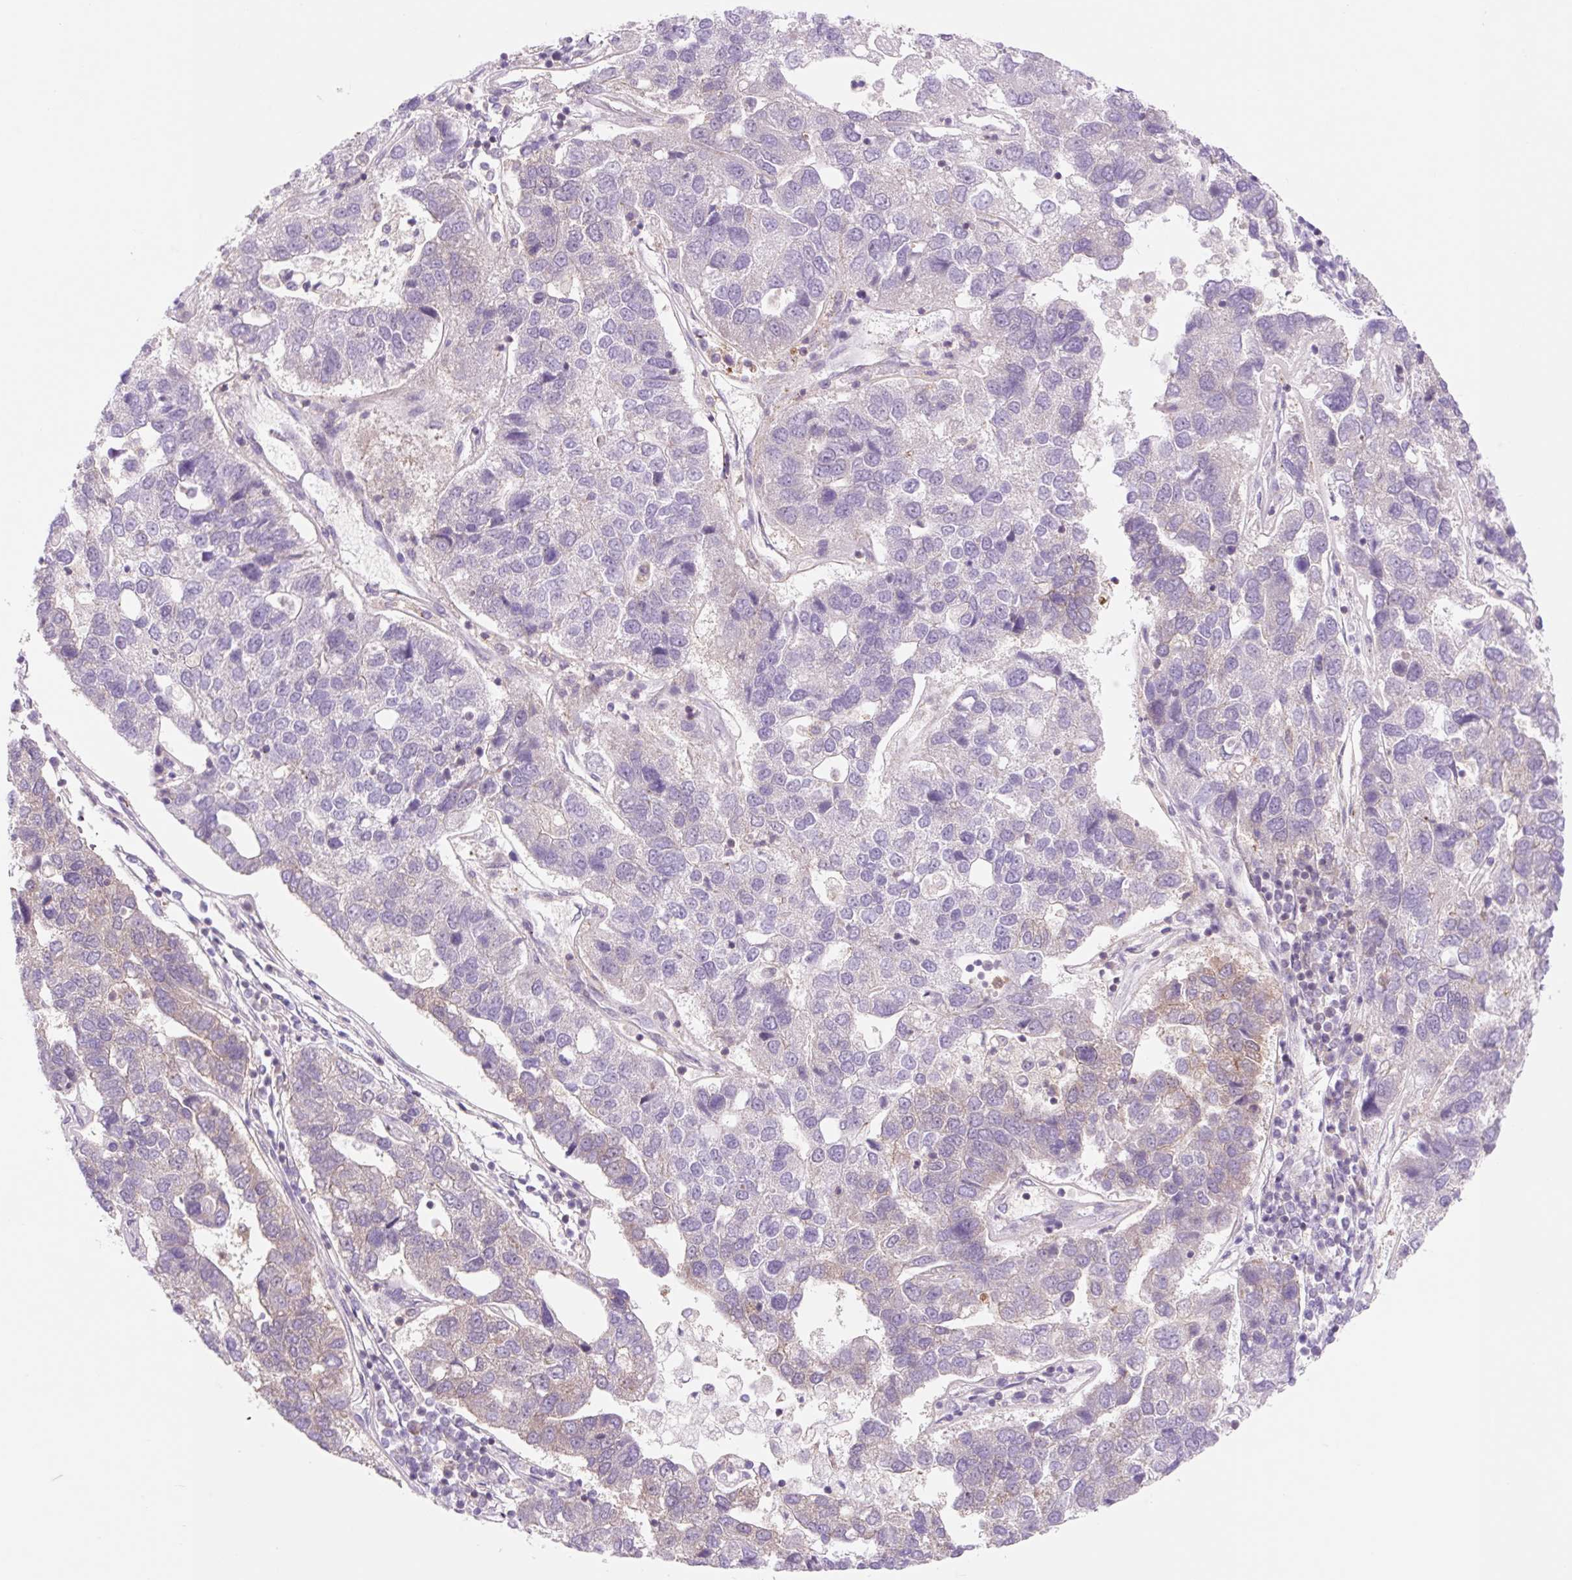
{"staining": {"intensity": "weak", "quantity": "<25%", "location": "cytoplasmic/membranous"}, "tissue": "pancreatic cancer", "cell_type": "Tumor cells", "image_type": "cancer", "snomed": [{"axis": "morphology", "description": "Adenocarcinoma, NOS"}, {"axis": "topography", "description": "Pancreas"}], "caption": "An IHC micrograph of pancreatic cancer (adenocarcinoma) is shown. There is no staining in tumor cells of pancreatic cancer (adenocarcinoma).", "gene": "VPS4A", "patient": {"sex": "female", "age": 61}}